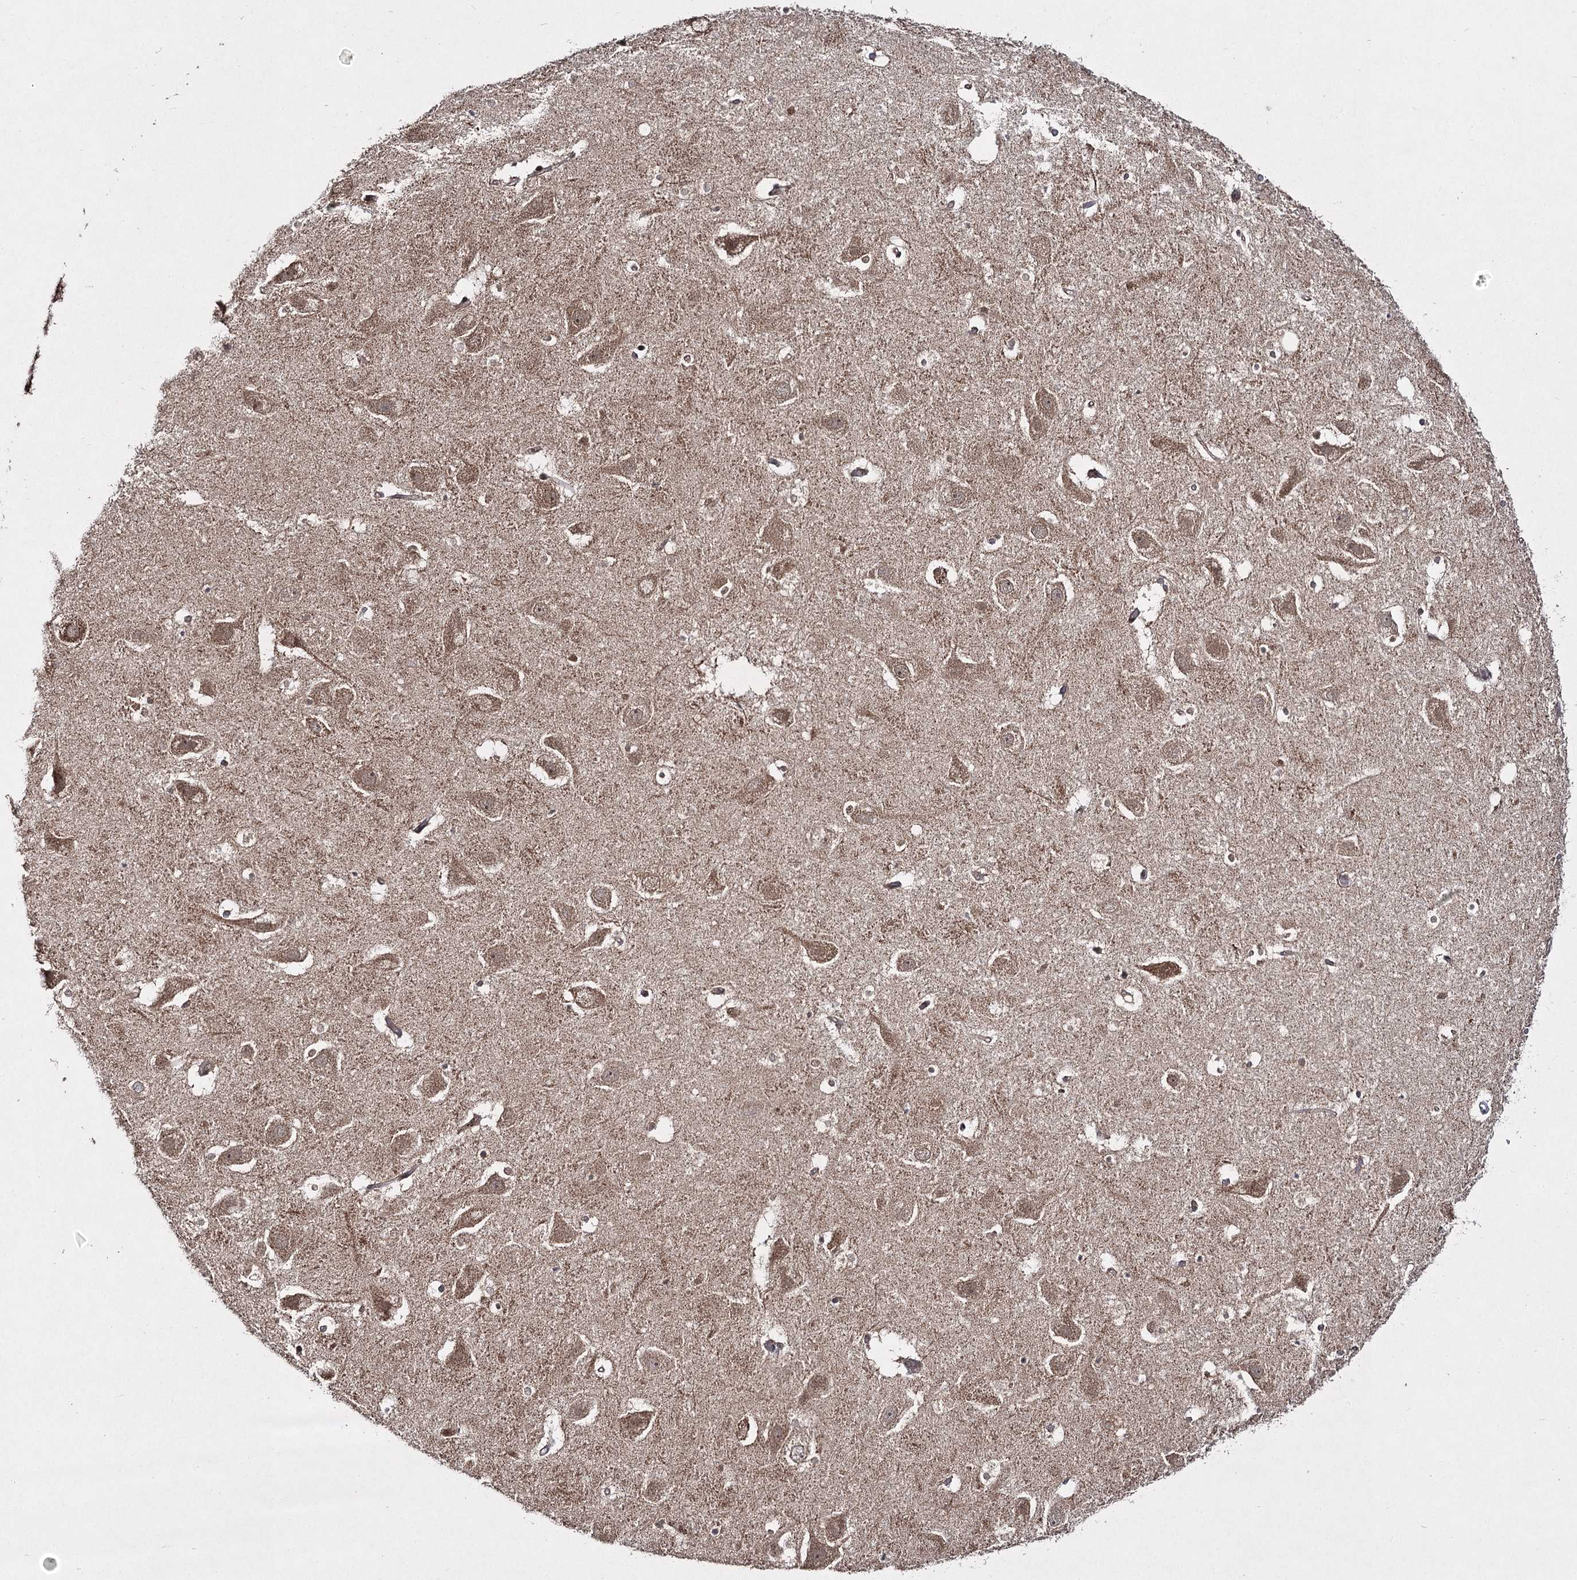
{"staining": {"intensity": "moderate", "quantity": "25%-75%", "location": "cytoplasmic/membranous,nuclear"}, "tissue": "hippocampus", "cell_type": "Glial cells", "image_type": "normal", "snomed": [{"axis": "morphology", "description": "Normal tissue, NOS"}, {"axis": "topography", "description": "Hippocampus"}], "caption": "IHC (DAB) staining of normal hippocampus reveals moderate cytoplasmic/membranous,nuclear protein expression in approximately 25%-75% of glial cells.", "gene": "TRNT1", "patient": {"sex": "female", "age": 52}}